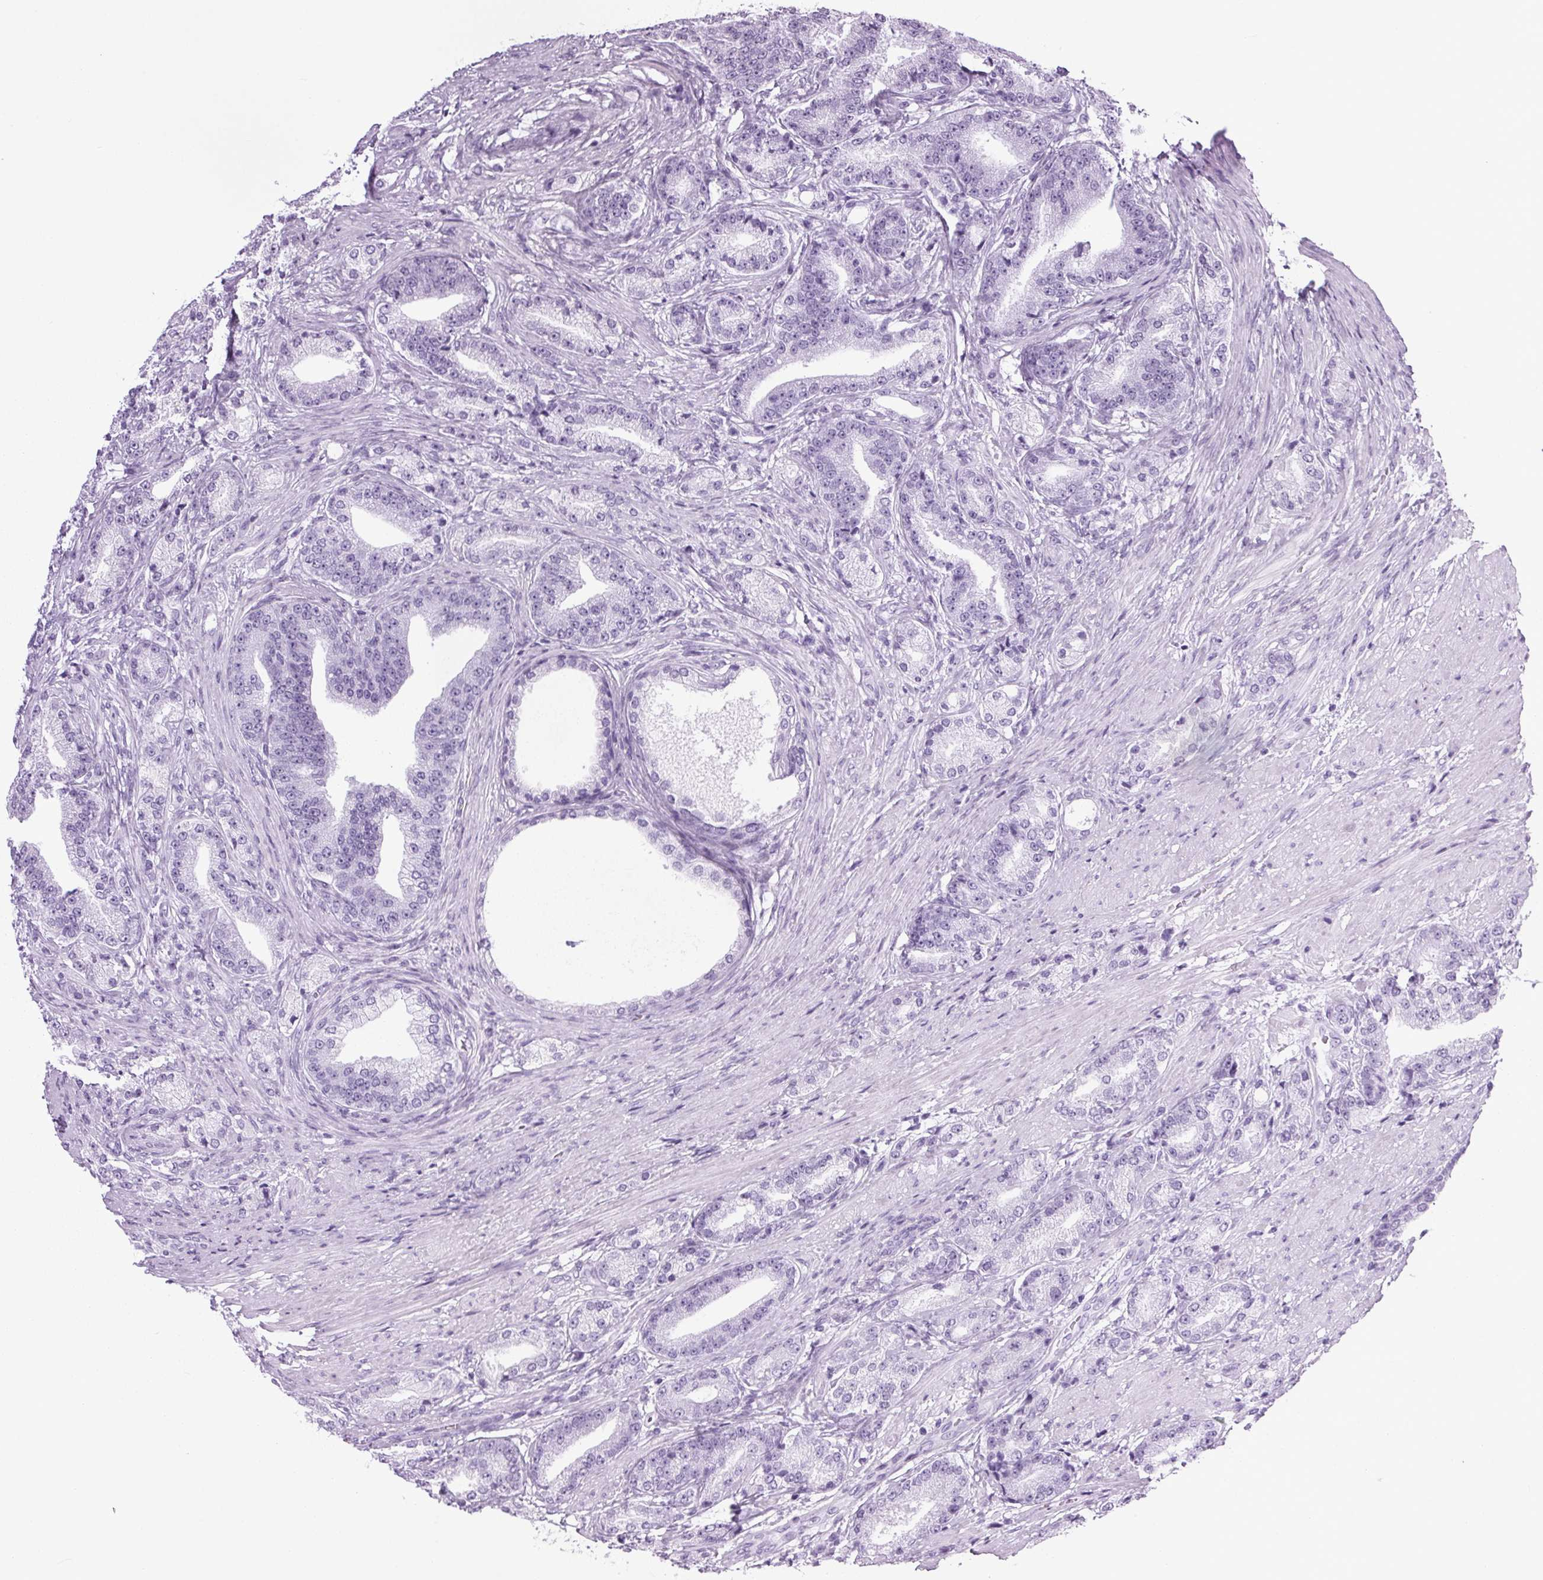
{"staining": {"intensity": "moderate", "quantity": "<25%", "location": "cytoplasmic/membranous"}, "tissue": "prostate cancer", "cell_type": "Tumor cells", "image_type": "cancer", "snomed": [{"axis": "morphology", "description": "Adenocarcinoma, High grade"}, {"axis": "topography", "description": "Prostate and seminal vesicle, NOS"}], "caption": "The micrograph reveals staining of adenocarcinoma (high-grade) (prostate), revealing moderate cytoplasmic/membranous protein expression (brown color) within tumor cells.", "gene": "NDUFS6", "patient": {"sex": "male", "age": 61}}